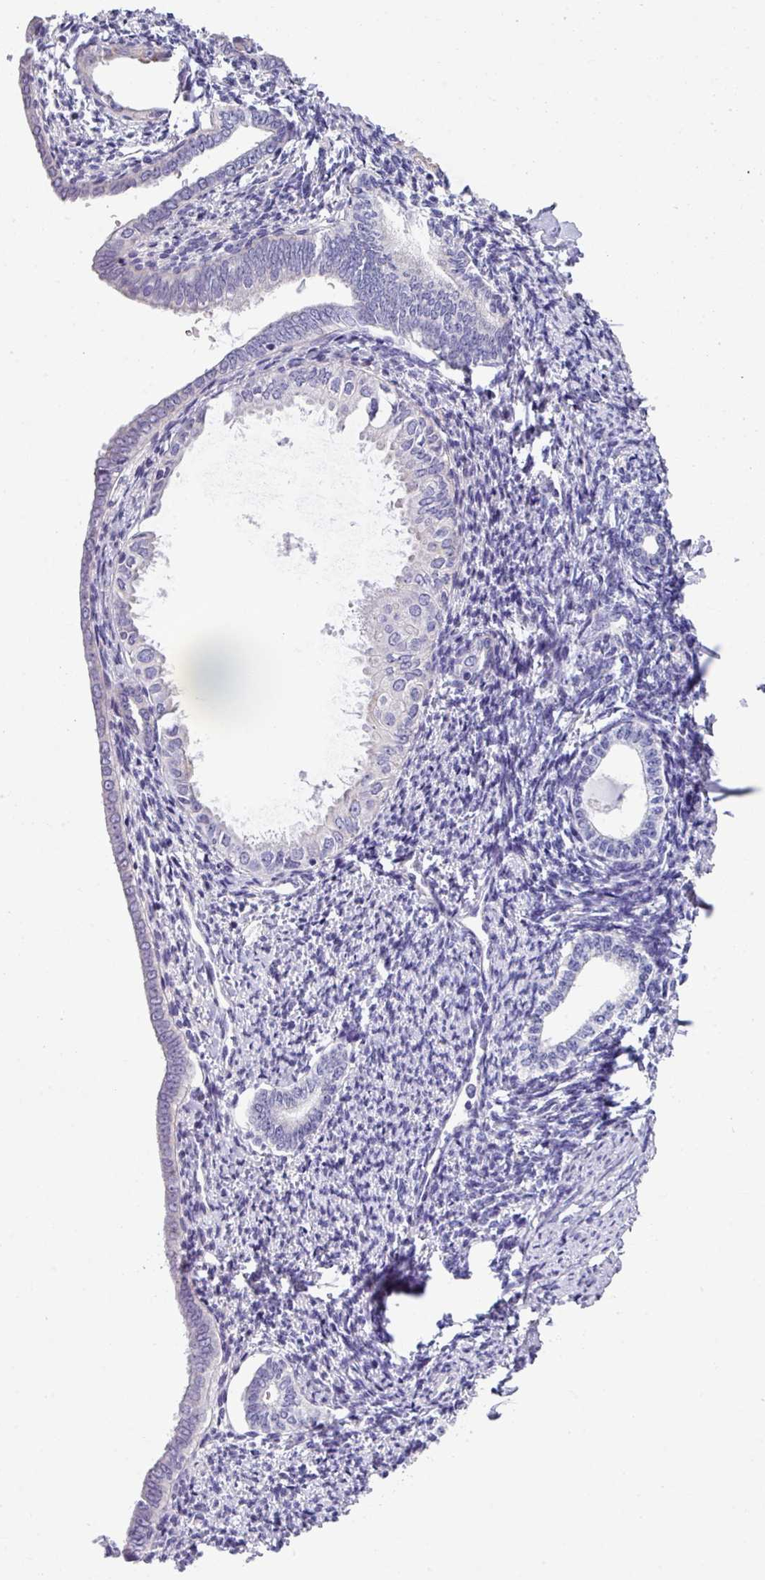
{"staining": {"intensity": "negative", "quantity": "none", "location": "none"}, "tissue": "endometrium", "cell_type": "Cells in endometrial stroma", "image_type": "normal", "snomed": [{"axis": "morphology", "description": "Normal tissue, NOS"}, {"axis": "topography", "description": "Endometrium"}], "caption": "High power microscopy micrograph of an immunohistochemistry (IHC) micrograph of unremarkable endometrium, revealing no significant positivity in cells in endometrial stroma.", "gene": "PALS2", "patient": {"sex": "female", "age": 63}}